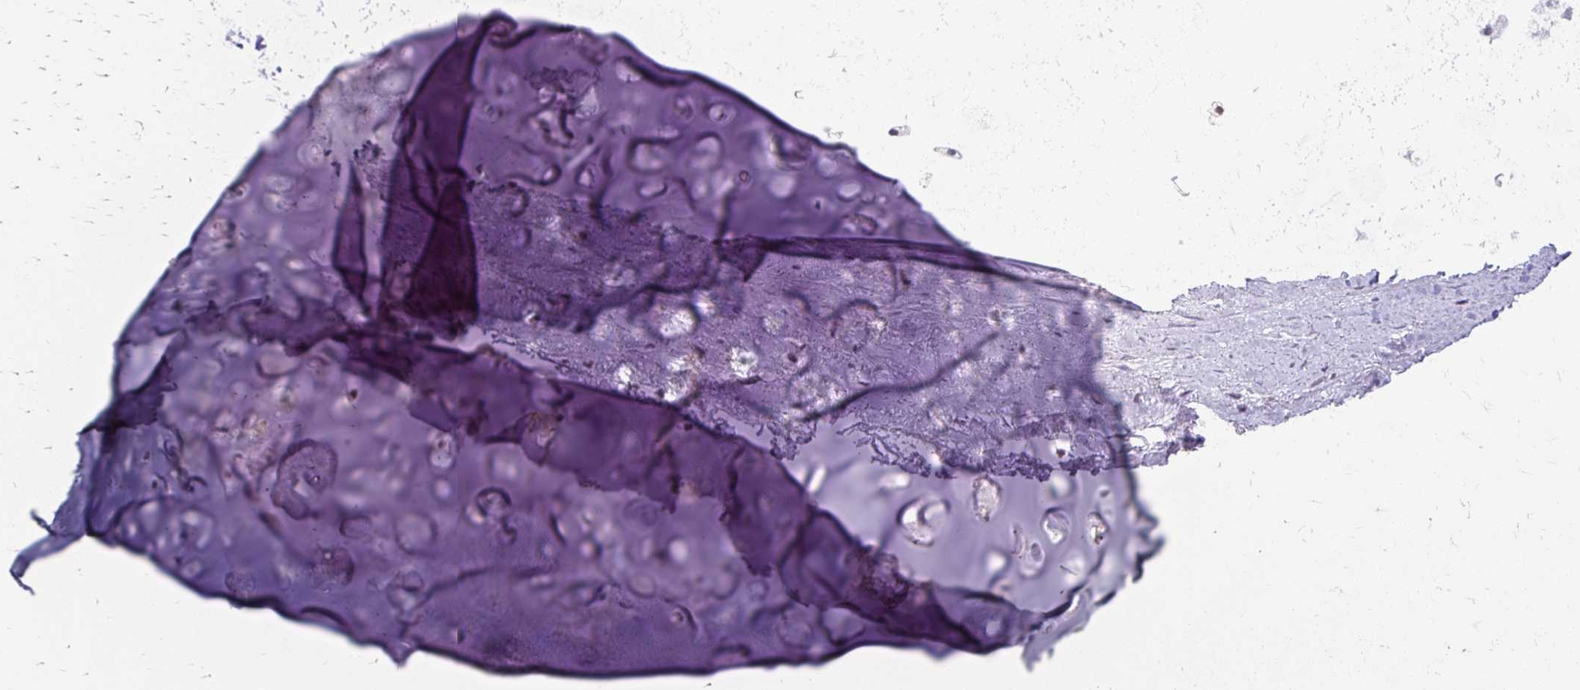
{"staining": {"intensity": "negative", "quantity": "none", "location": "none"}, "tissue": "soft tissue", "cell_type": "Chondrocytes", "image_type": "normal", "snomed": [{"axis": "morphology", "description": "Normal tissue, NOS"}, {"axis": "morphology", "description": "Degeneration, NOS"}, {"axis": "topography", "description": "Cartilage tissue"}, {"axis": "topography", "description": "Lung"}], "caption": "DAB (3,3'-diaminobenzidine) immunohistochemical staining of unremarkable human soft tissue displays no significant staining in chondrocytes.", "gene": "EED", "patient": {"sex": "female", "age": 61}}